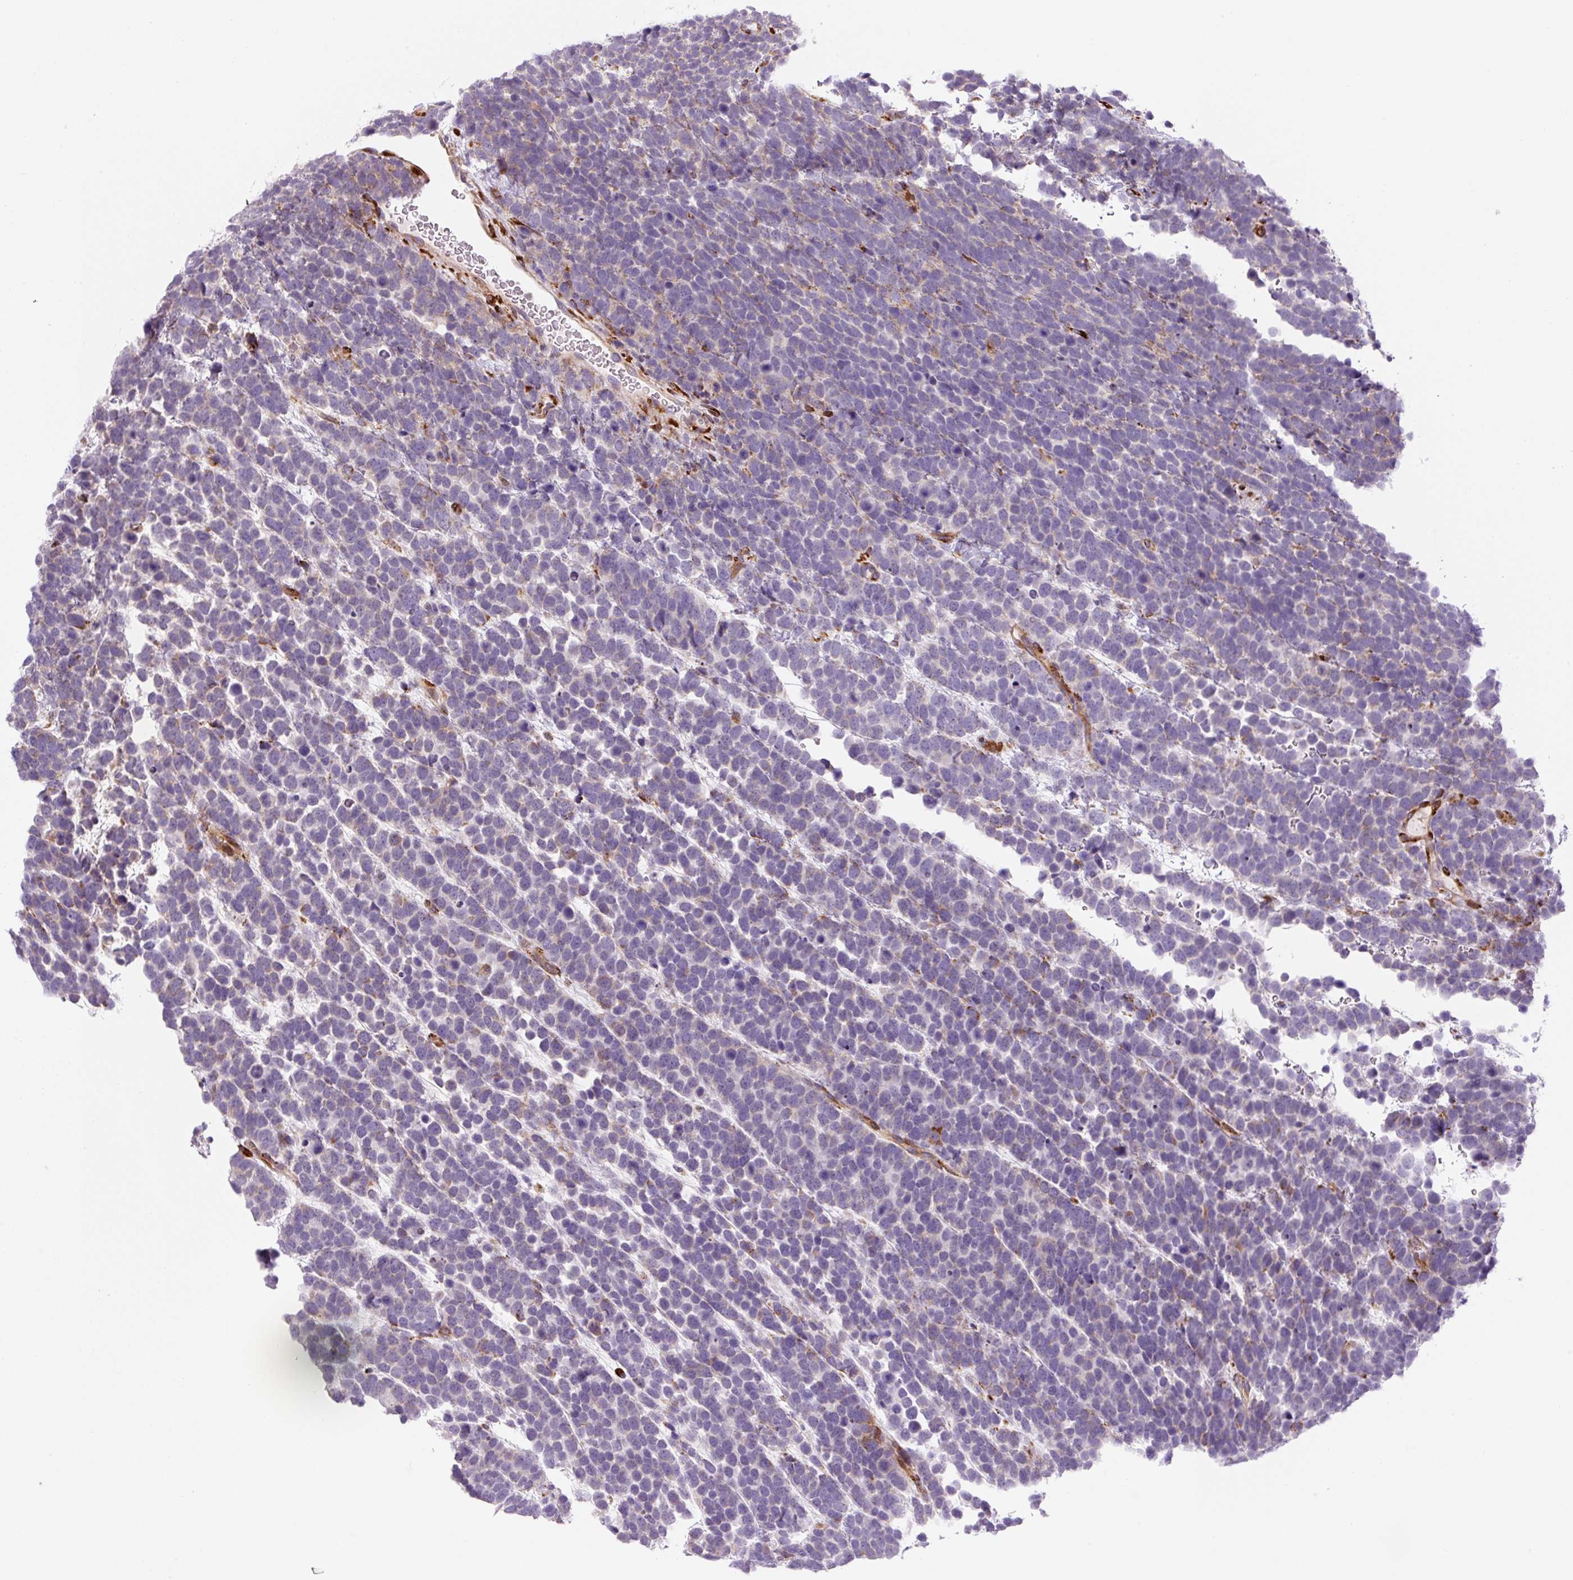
{"staining": {"intensity": "negative", "quantity": "none", "location": "none"}, "tissue": "urothelial cancer", "cell_type": "Tumor cells", "image_type": "cancer", "snomed": [{"axis": "morphology", "description": "Urothelial carcinoma, High grade"}, {"axis": "topography", "description": "Urinary bladder"}], "caption": "A histopathology image of human urothelial cancer is negative for staining in tumor cells.", "gene": "DISP3", "patient": {"sex": "female", "age": 82}}